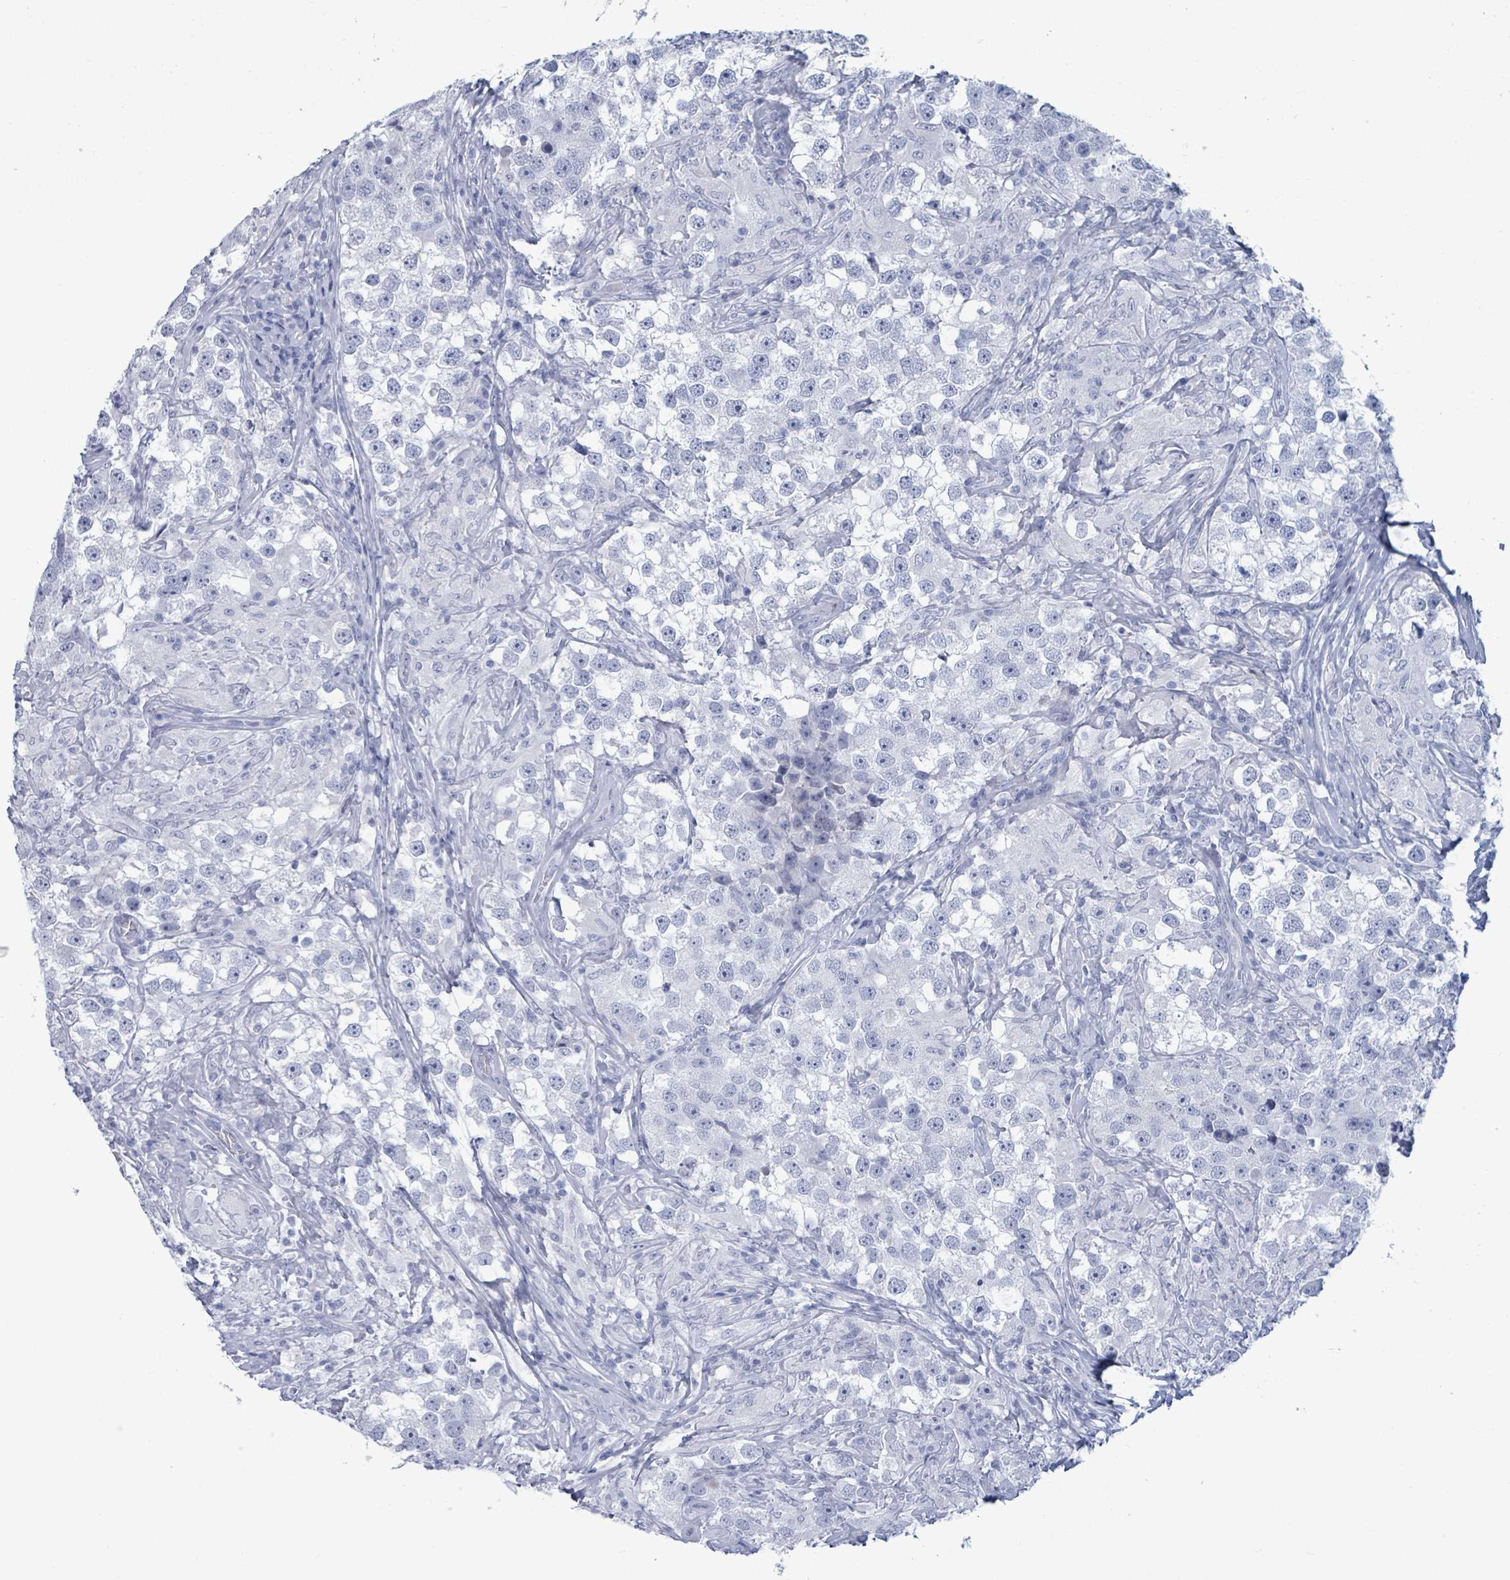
{"staining": {"intensity": "negative", "quantity": "none", "location": "none"}, "tissue": "testis cancer", "cell_type": "Tumor cells", "image_type": "cancer", "snomed": [{"axis": "morphology", "description": "Seminoma, NOS"}, {"axis": "topography", "description": "Testis"}], "caption": "This photomicrograph is of testis cancer (seminoma) stained with immunohistochemistry (IHC) to label a protein in brown with the nuclei are counter-stained blue. There is no staining in tumor cells. The staining is performed using DAB (3,3'-diaminobenzidine) brown chromogen with nuclei counter-stained in using hematoxylin.", "gene": "ZNF771", "patient": {"sex": "male", "age": 46}}